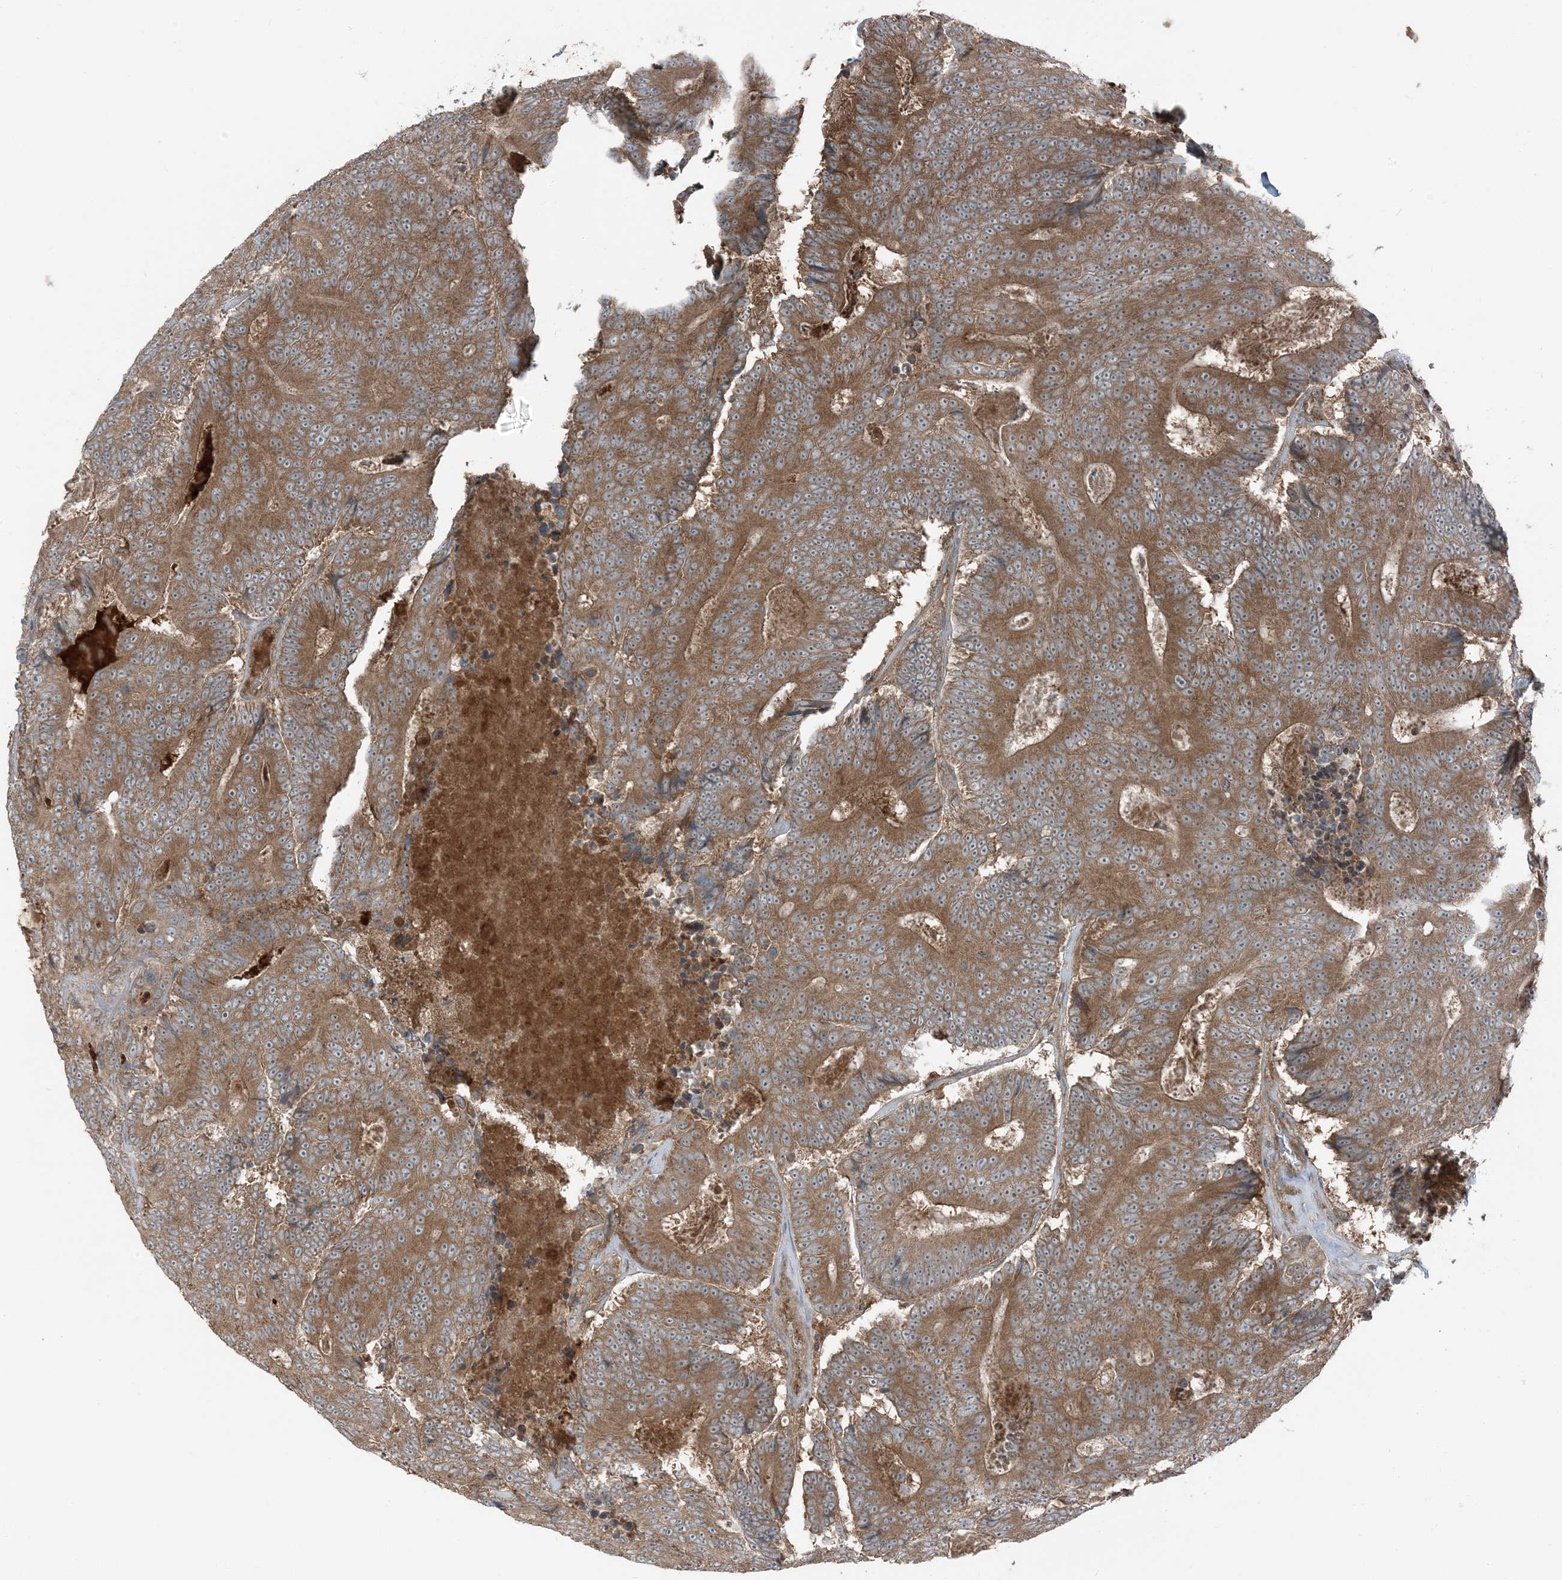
{"staining": {"intensity": "moderate", "quantity": ">75%", "location": "cytoplasmic/membranous"}, "tissue": "colorectal cancer", "cell_type": "Tumor cells", "image_type": "cancer", "snomed": [{"axis": "morphology", "description": "Adenocarcinoma, NOS"}, {"axis": "topography", "description": "Colon"}], "caption": "IHC micrograph of human adenocarcinoma (colorectal) stained for a protein (brown), which exhibits medium levels of moderate cytoplasmic/membranous expression in about >75% of tumor cells.", "gene": "RAB3GAP1", "patient": {"sex": "male", "age": 83}}